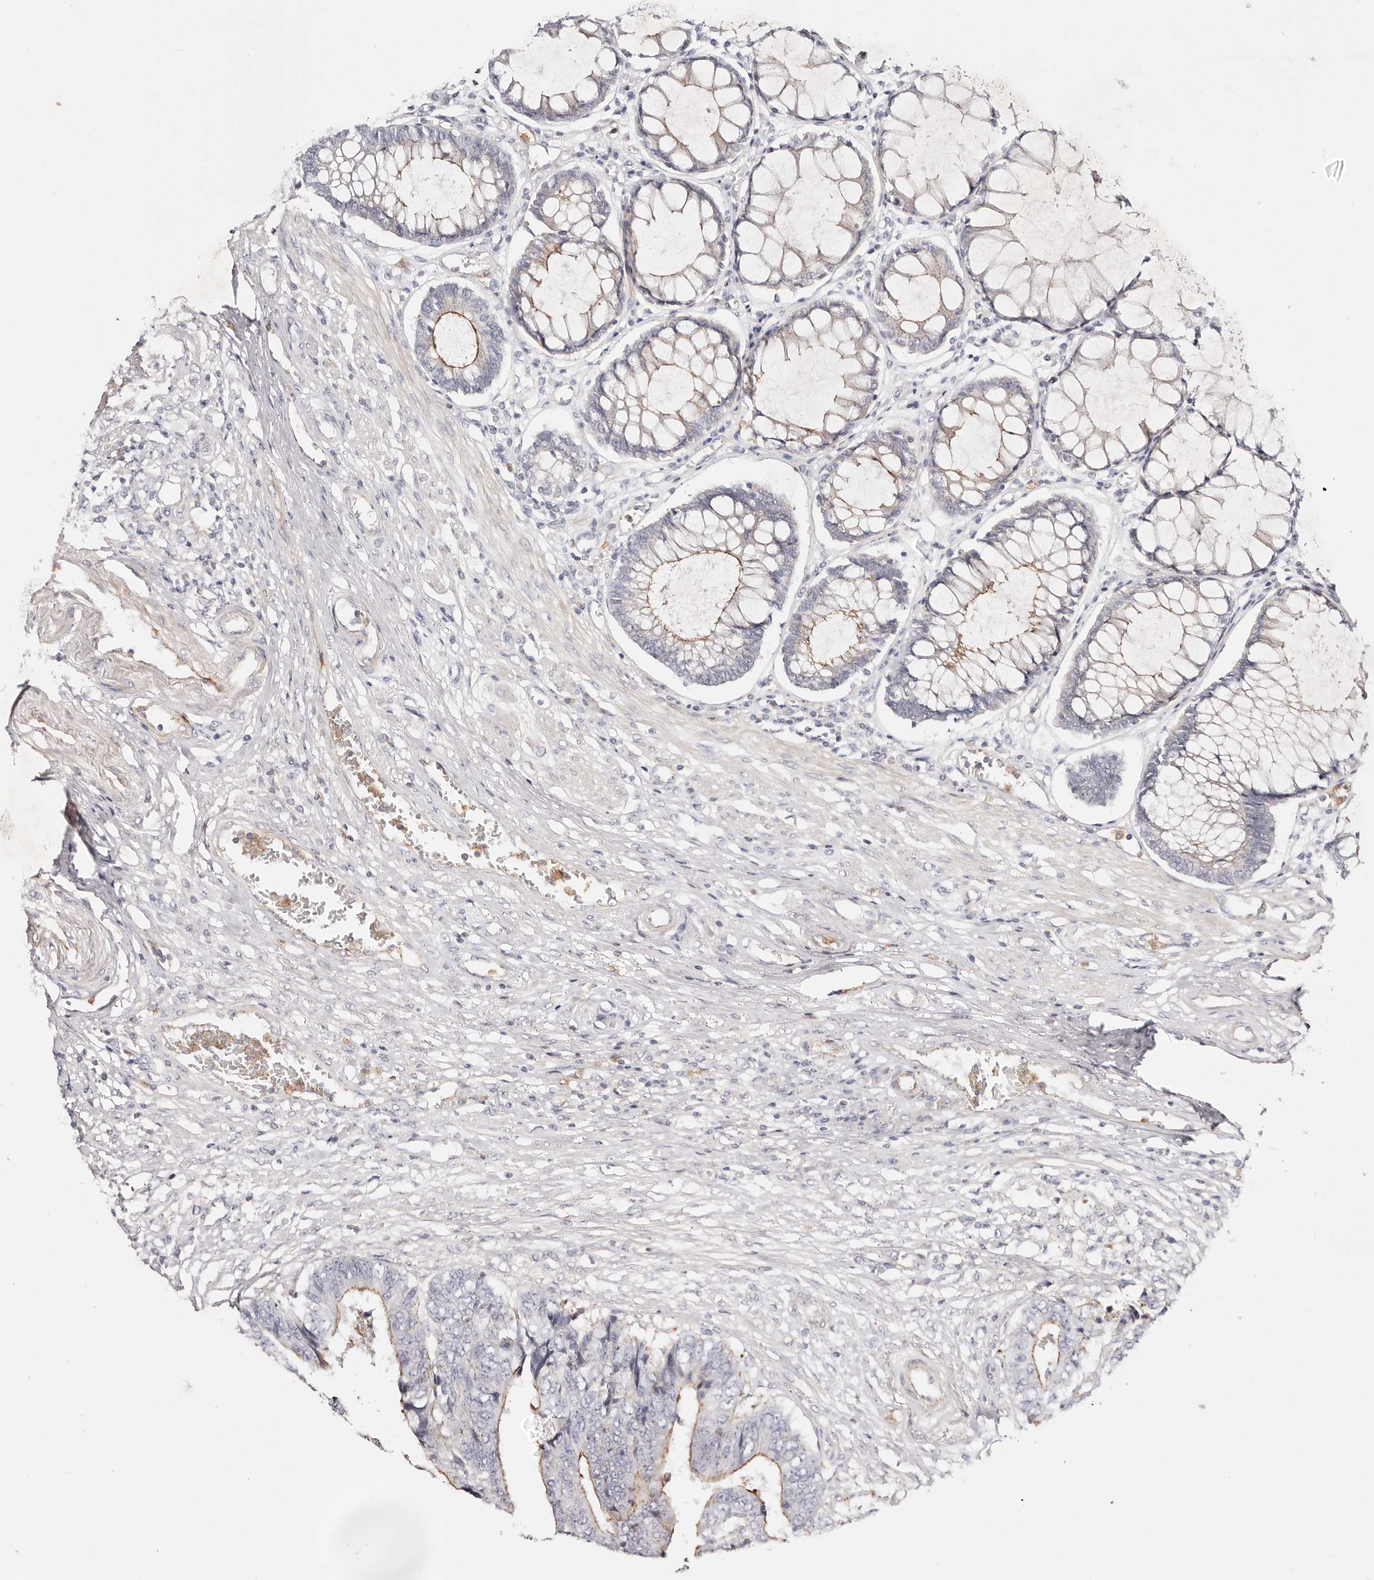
{"staining": {"intensity": "moderate", "quantity": "<25%", "location": "cytoplasmic/membranous"}, "tissue": "colorectal cancer", "cell_type": "Tumor cells", "image_type": "cancer", "snomed": [{"axis": "morphology", "description": "Adenocarcinoma, NOS"}, {"axis": "topography", "description": "Rectum"}], "caption": "This image displays IHC staining of colorectal cancer, with low moderate cytoplasmic/membranous expression in approximately <25% of tumor cells.", "gene": "SLC35B2", "patient": {"sex": "male", "age": 84}}